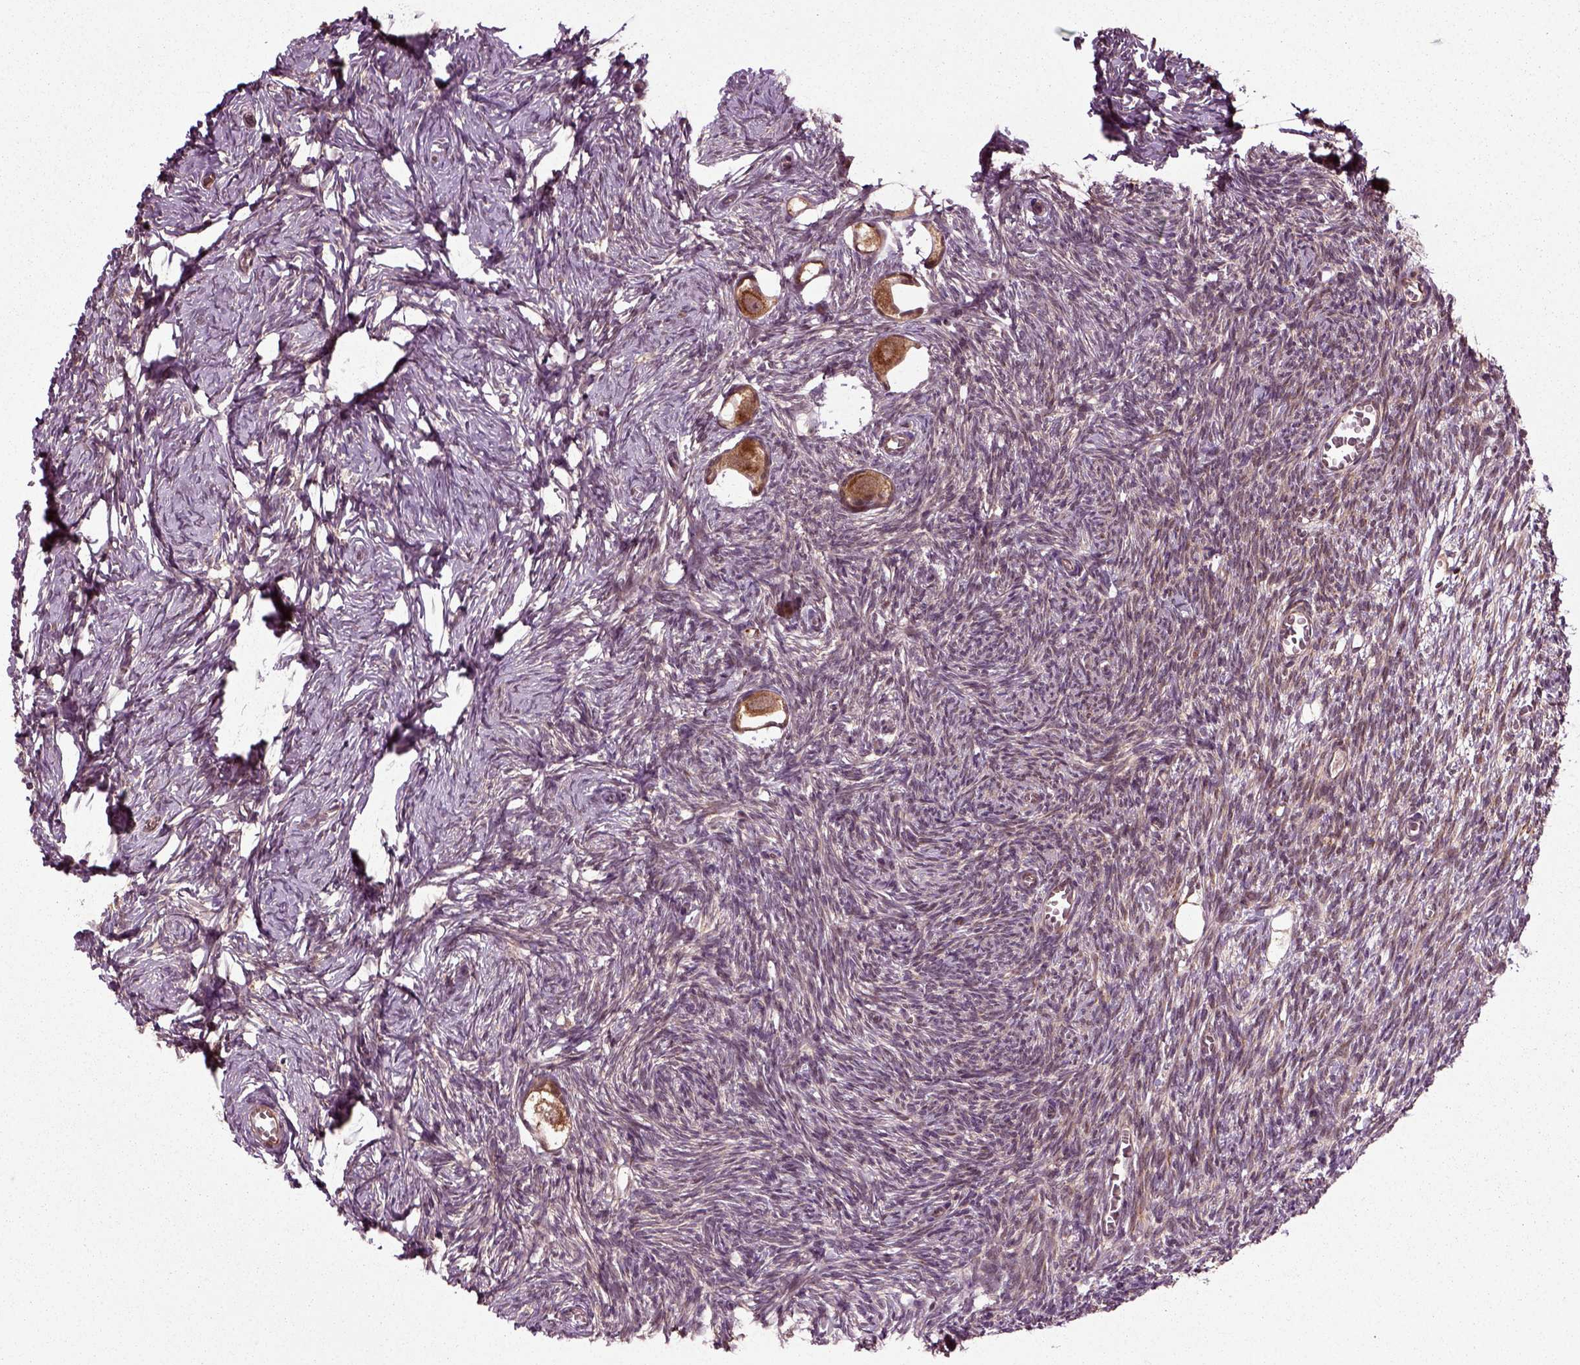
{"staining": {"intensity": "strong", "quantity": ">75%", "location": "cytoplasmic/membranous"}, "tissue": "ovary", "cell_type": "Follicle cells", "image_type": "normal", "snomed": [{"axis": "morphology", "description": "Normal tissue, NOS"}, {"axis": "topography", "description": "Ovary"}], "caption": "Normal ovary exhibits strong cytoplasmic/membranous staining in approximately >75% of follicle cells.", "gene": "PLCD3", "patient": {"sex": "female", "age": 27}}